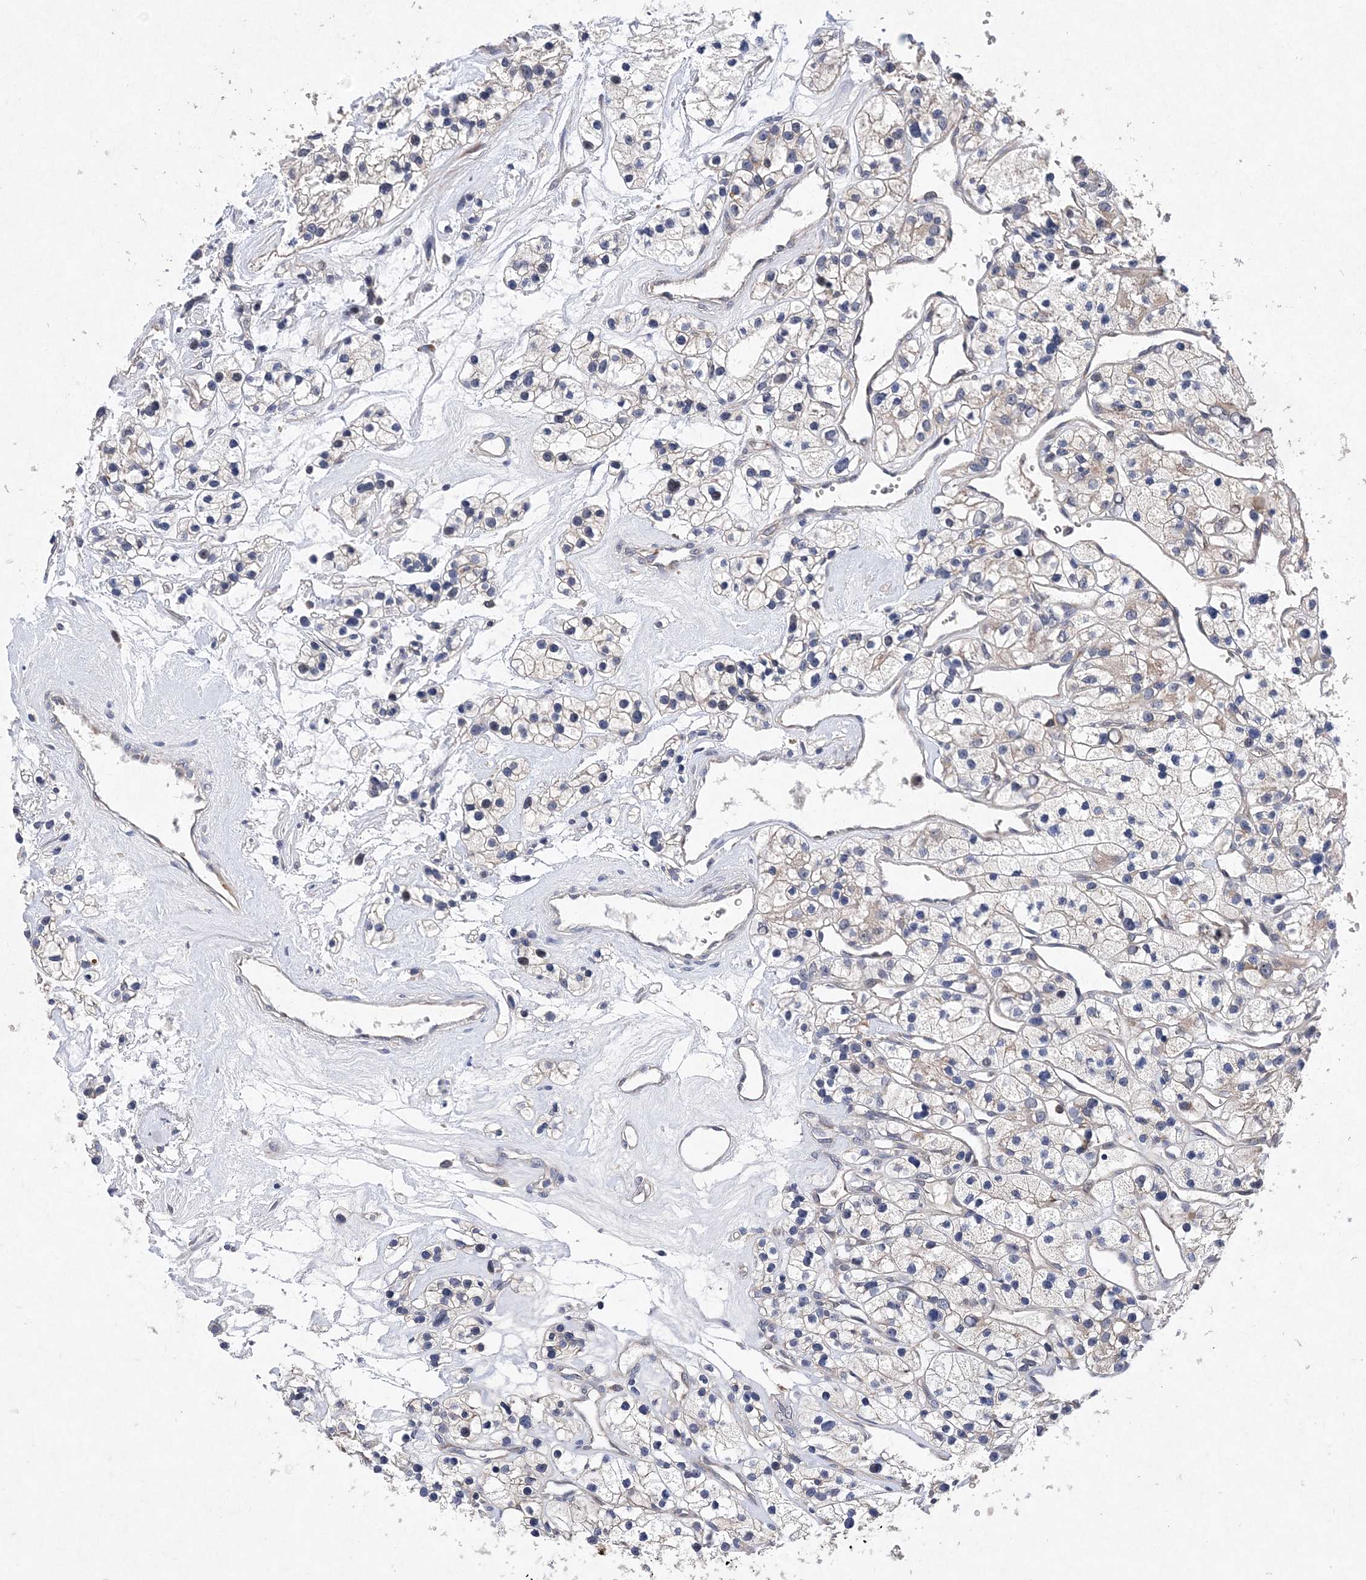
{"staining": {"intensity": "negative", "quantity": "none", "location": "none"}, "tissue": "renal cancer", "cell_type": "Tumor cells", "image_type": "cancer", "snomed": [{"axis": "morphology", "description": "Adenocarcinoma, NOS"}, {"axis": "topography", "description": "Kidney"}], "caption": "Tumor cells show no significant protein positivity in adenocarcinoma (renal).", "gene": "PROSER1", "patient": {"sex": "female", "age": 57}}